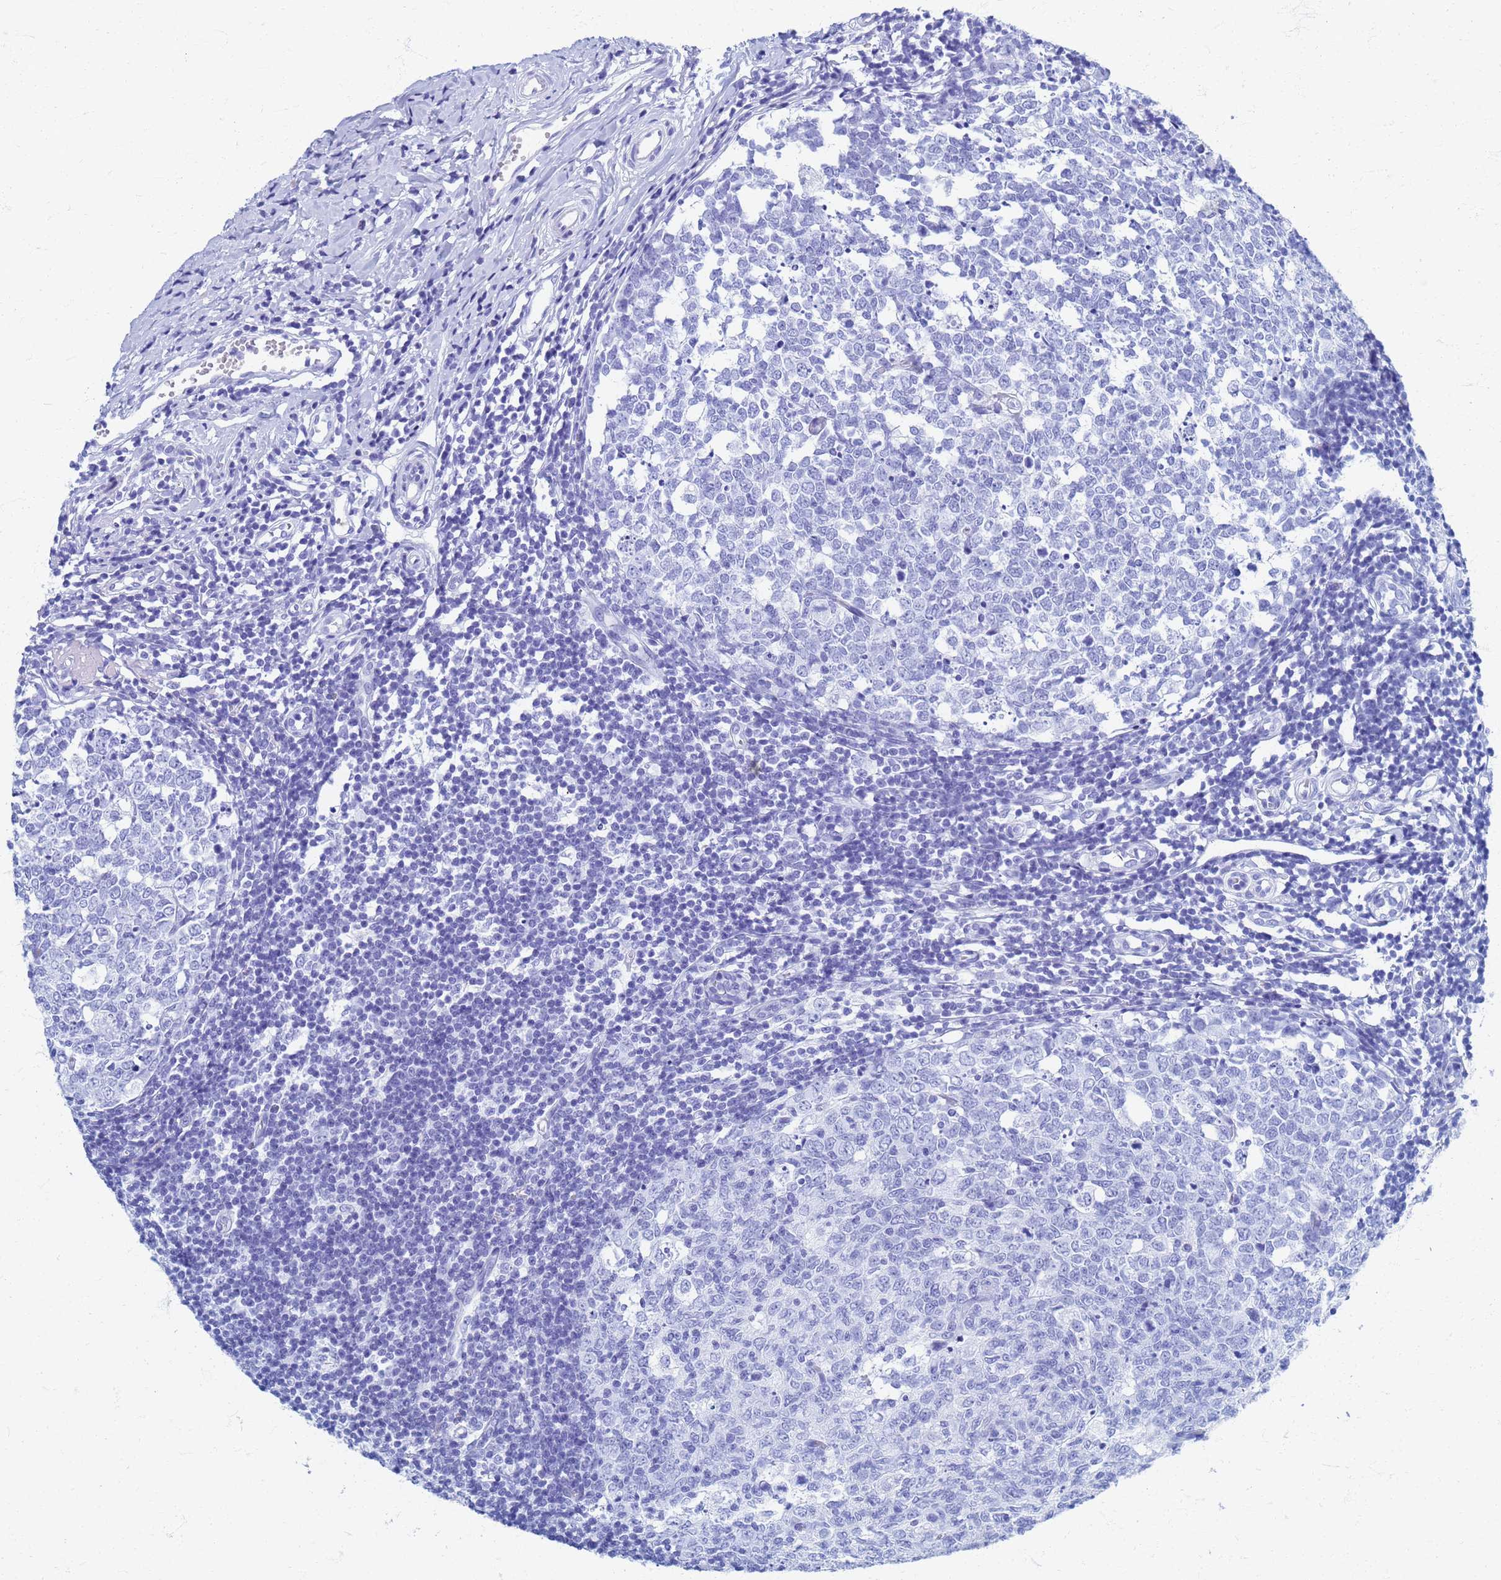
{"staining": {"intensity": "negative", "quantity": "none", "location": "none"}, "tissue": "appendix", "cell_type": "Glandular cells", "image_type": "normal", "snomed": [{"axis": "morphology", "description": "Normal tissue, NOS"}, {"axis": "topography", "description": "Appendix"}], "caption": "High power microscopy image of an immunohistochemistry micrograph of normal appendix, revealing no significant staining in glandular cells.", "gene": "ATPAF1", "patient": {"sex": "male", "age": 14}}